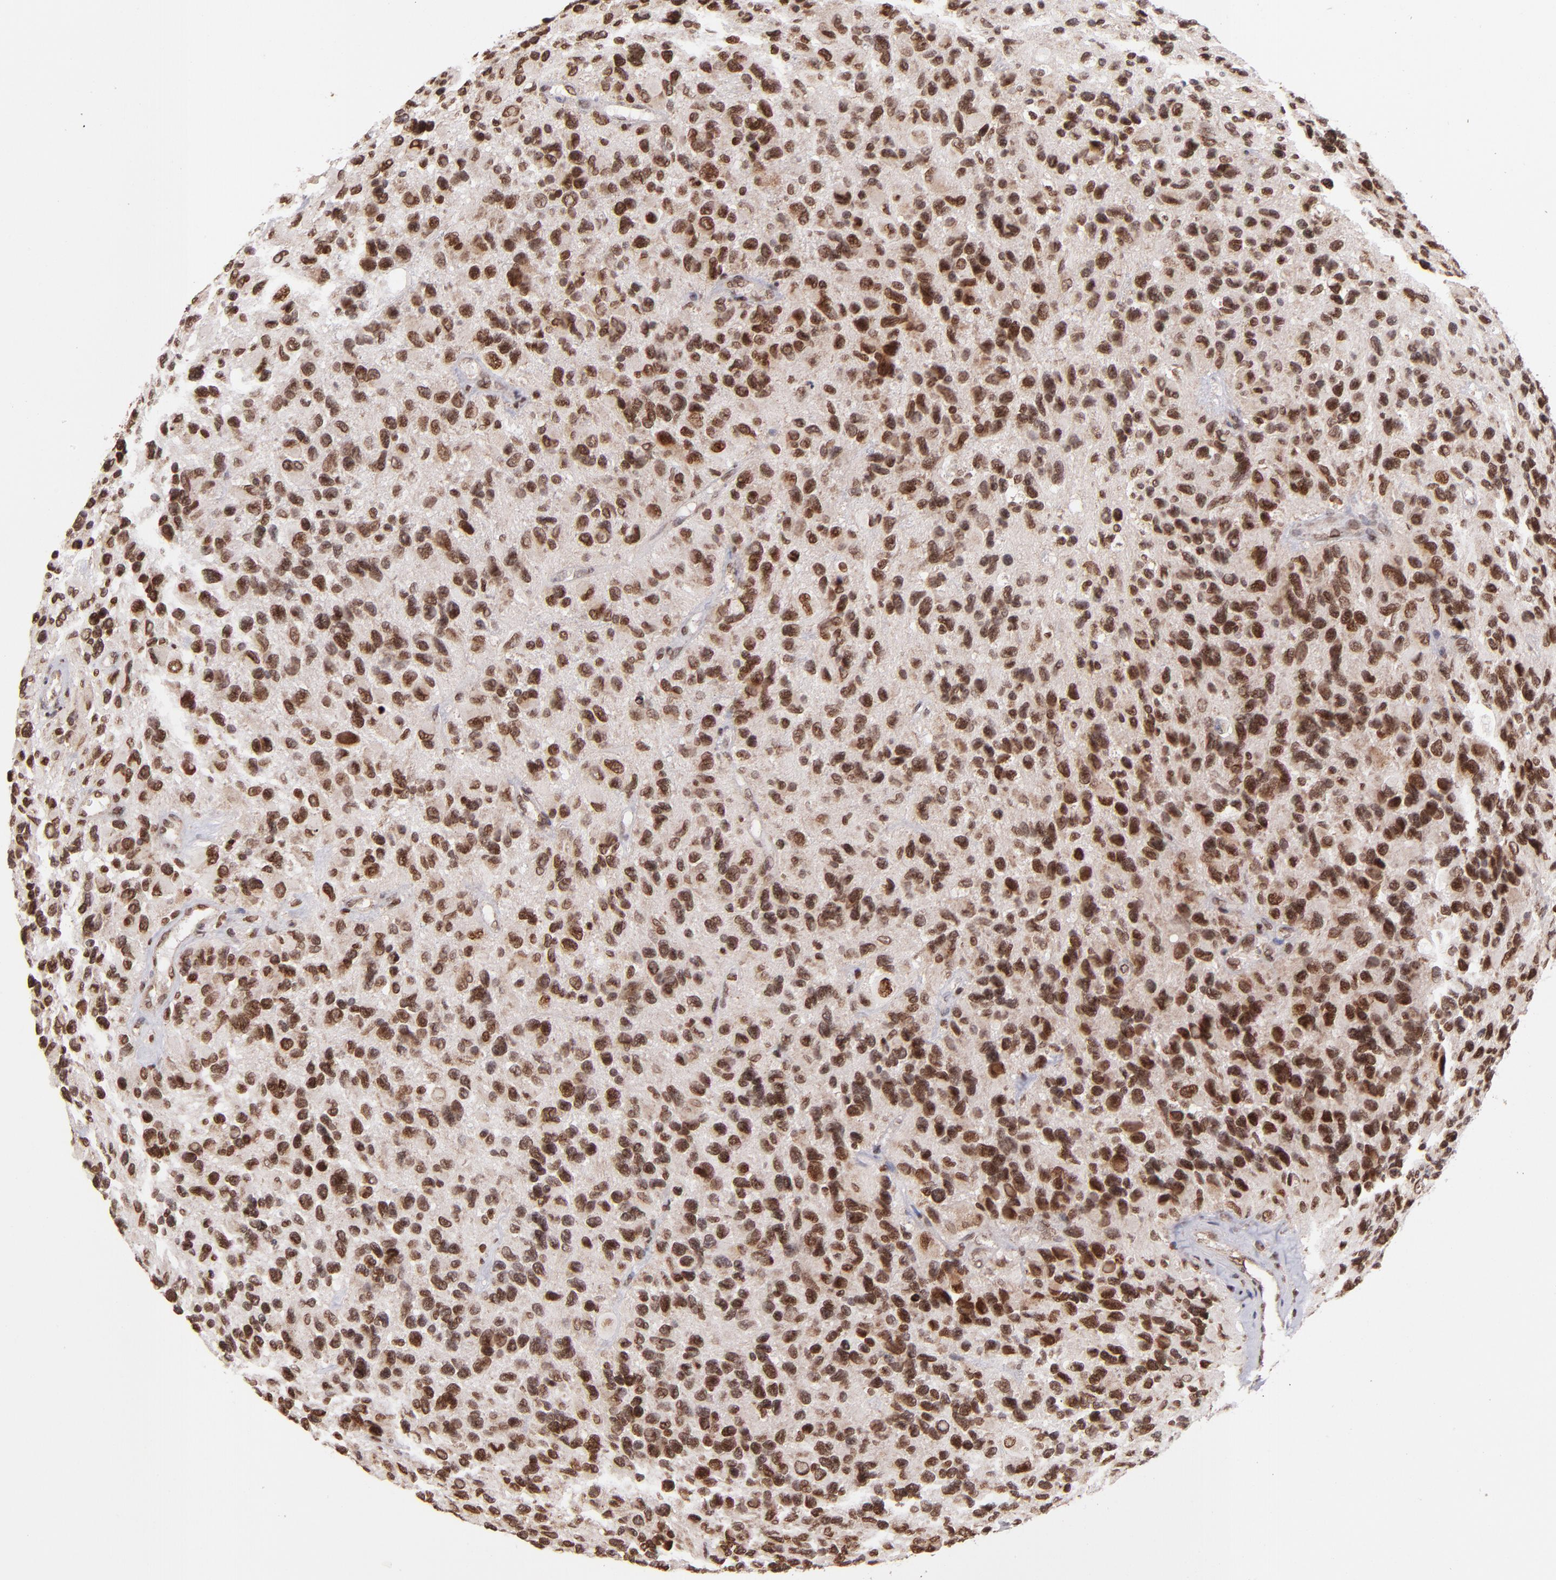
{"staining": {"intensity": "strong", "quantity": ">75%", "location": "cytoplasmic/membranous,nuclear"}, "tissue": "glioma", "cell_type": "Tumor cells", "image_type": "cancer", "snomed": [{"axis": "morphology", "description": "Glioma, malignant, High grade"}, {"axis": "topography", "description": "Brain"}], "caption": "IHC photomicrograph of malignant high-grade glioma stained for a protein (brown), which demonstrates high levels of strong cytoplasmic/membranous and nuclear expression in approximately >75% of tumor cells.", "gene": "TOP1MT", "patient": {"sex": "male", "age": 77}}